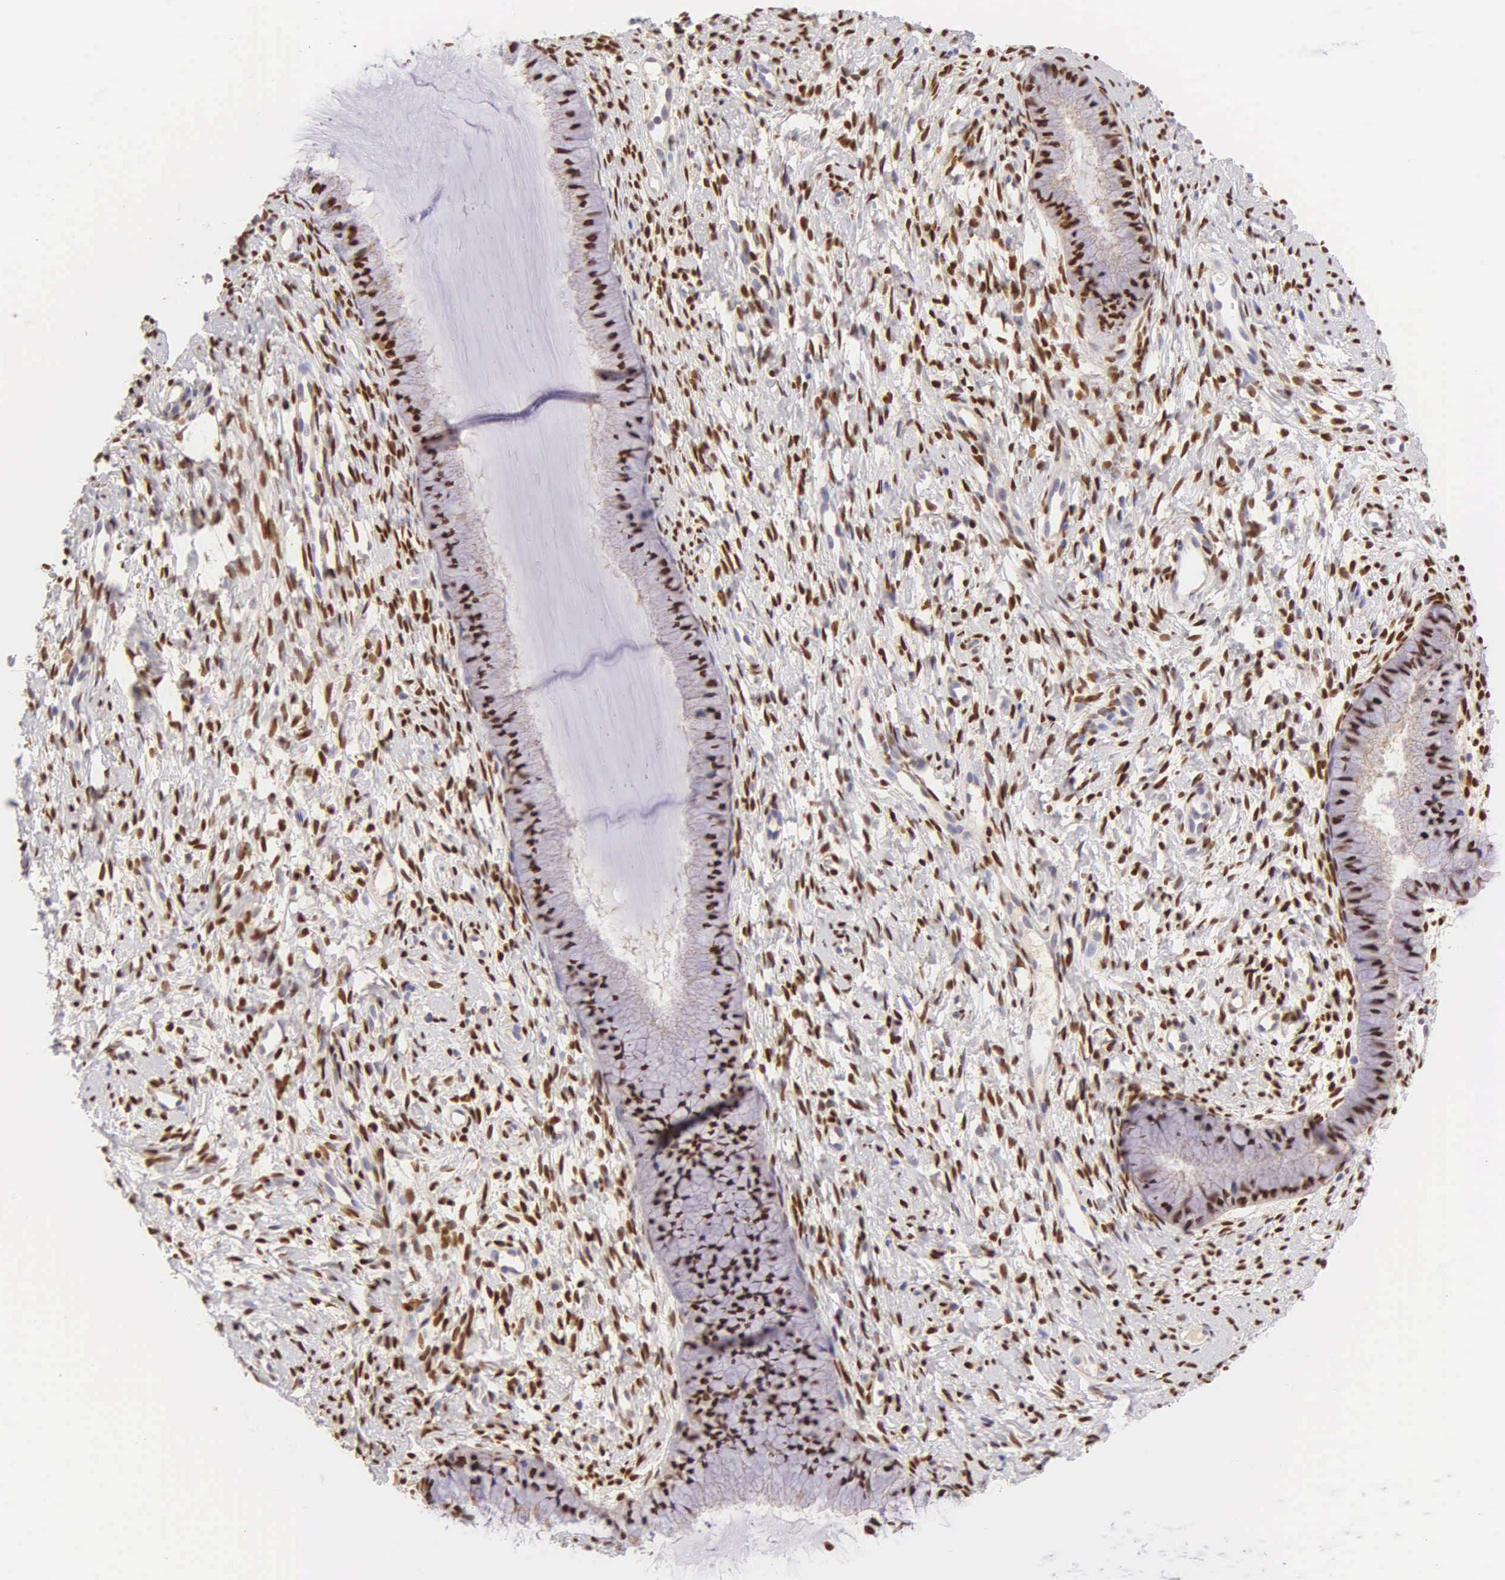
{"staining": {"intensity": "strong", "quantity": ">75%", "location": "nuclear"}, "tissue": "cervix", "cell_type": "Glandular cells", "image_type": "normal", "snomed": [{"axis": "morphology", "description": "Normal tissue, NOS"}, {"axis": "topography", "description": "Cervix"}], "caption": "An IHC histopathology image of normal tissue is shown. Protein staining in brown highlights strong nuclear positivity in cervix within glandular cells. Using DAB (brown) and hematoxylin (blue) stains, captured at high magnification using brightfield microscopy.", "gene": "ESR1", "patient": {"sex": "female", "age": 82}}